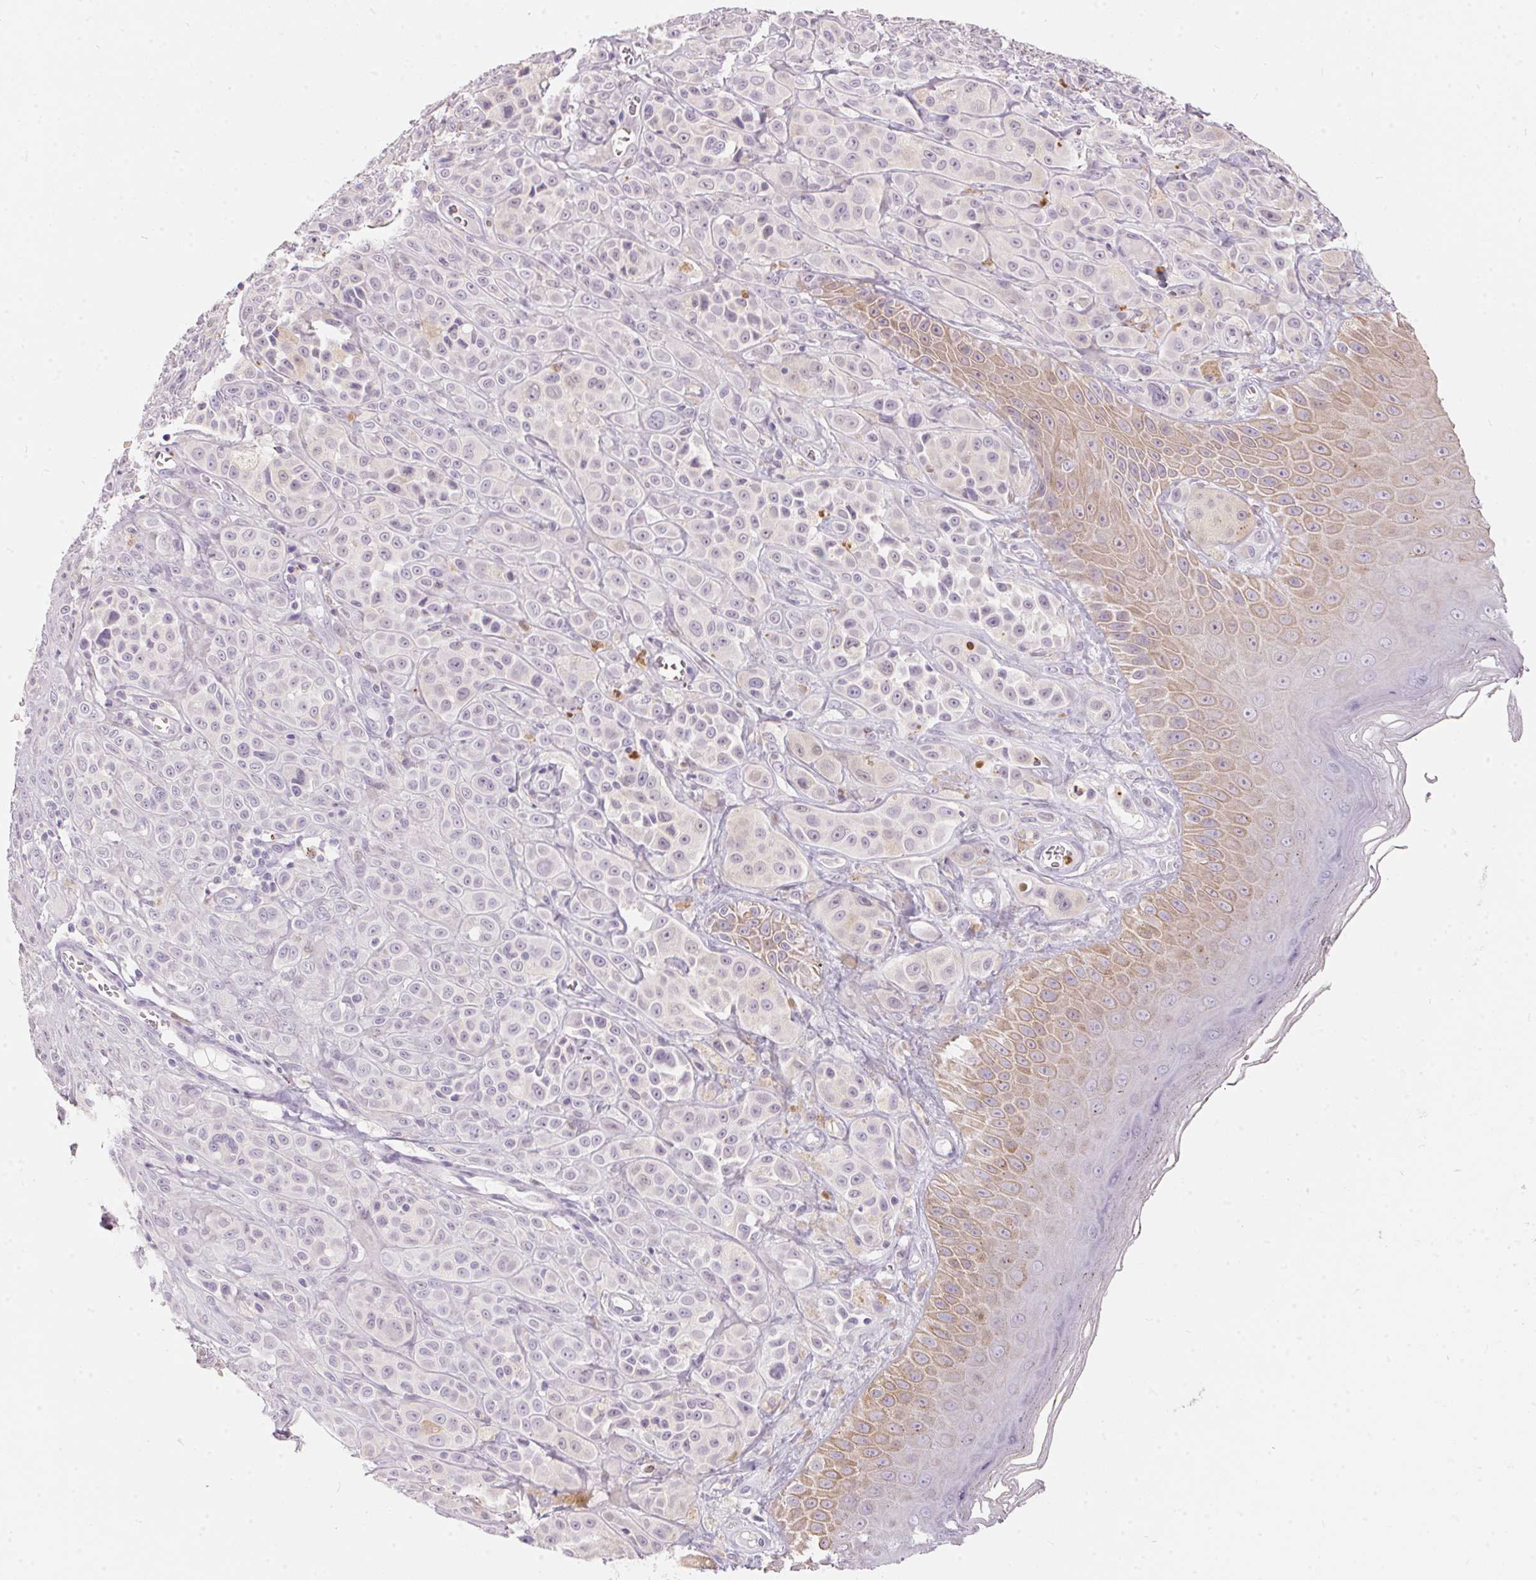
{"staining": {"intensity": "negative", "quantity": "none", "location": "none"}, "tissue": "melanoma", "cell_type": "Tumor cells", "image_type": "cancer", "snomed": [{"axis": "morphology", "description": "Malignant melanoma, NOS"}, {"axis": "topography", "description": "Skin"}], "caption": "Malignant melanoma was stained to show a protein in brown. There is no significant positivity in tumor cells. Brightfield microscopy of IHC stained with DAB (3,3'-diaminobenzidine) (brown) and hematoxylin (blue), captured at high magnification.", "gene": "SERPINB1", "patient": {"sex": "male", "age": 67}}